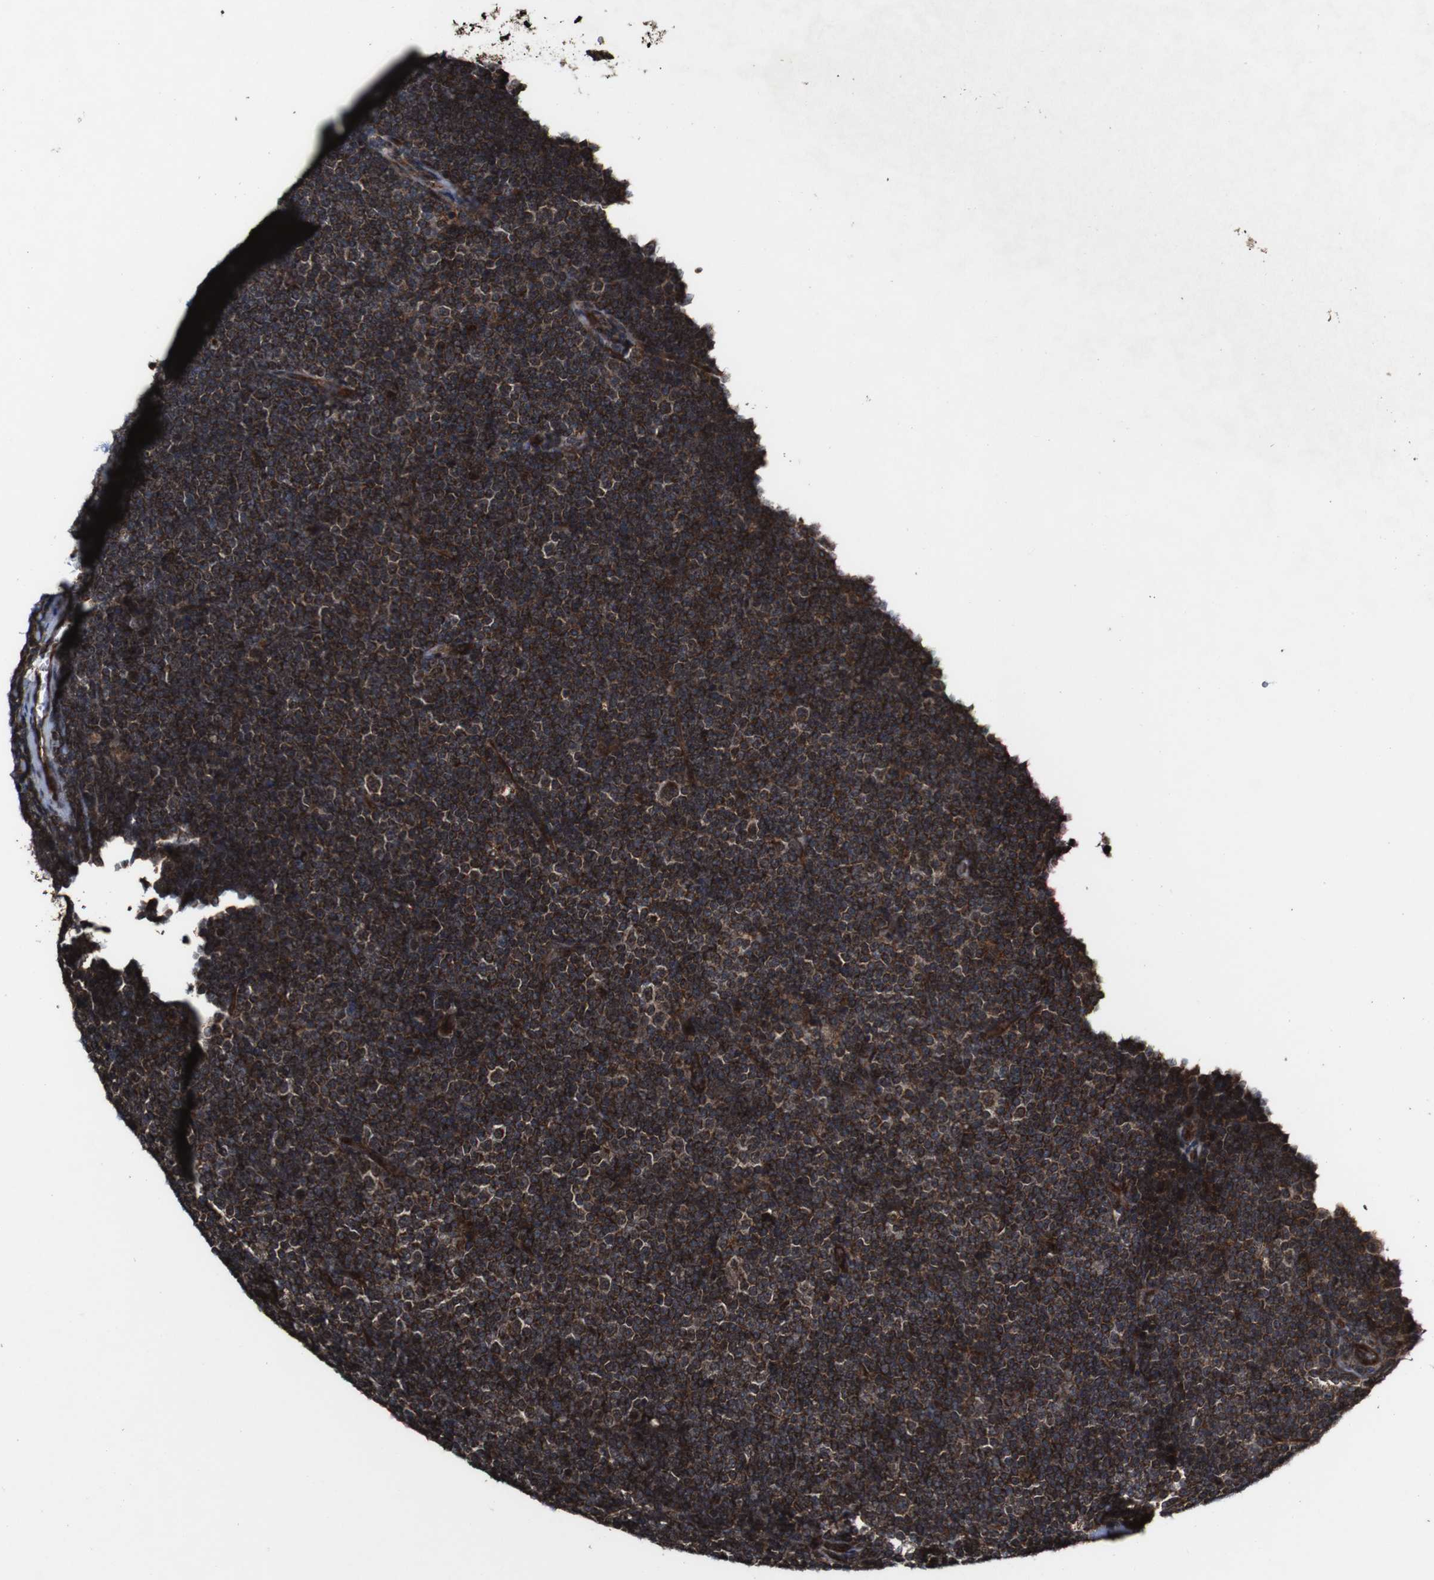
{"staining": {"intensity": "strong", "quantity": ">75%", "location": "cytoplasmic/membranous"}, "tissue": "lymphoma", "cell_type": "Tumor cells", "image_type": "cancer", "snomed": [{"axis": "morphology", "description": "Malignant lymphoma, non-Hodgkin's type, Low grade"}, {"axis": "topography", "description": "Lymph node"}], "caption": "Strong cytoplasmic/membranous expression for a protein is appreciated in approximately >75% of tumor cells of malignant lymphoma, non-Hodgkin's type (low-grade) using immunohistochemistry (IHC).", "gene": "BTN3A3", "patient": {"sex": "female", "age": 67}}